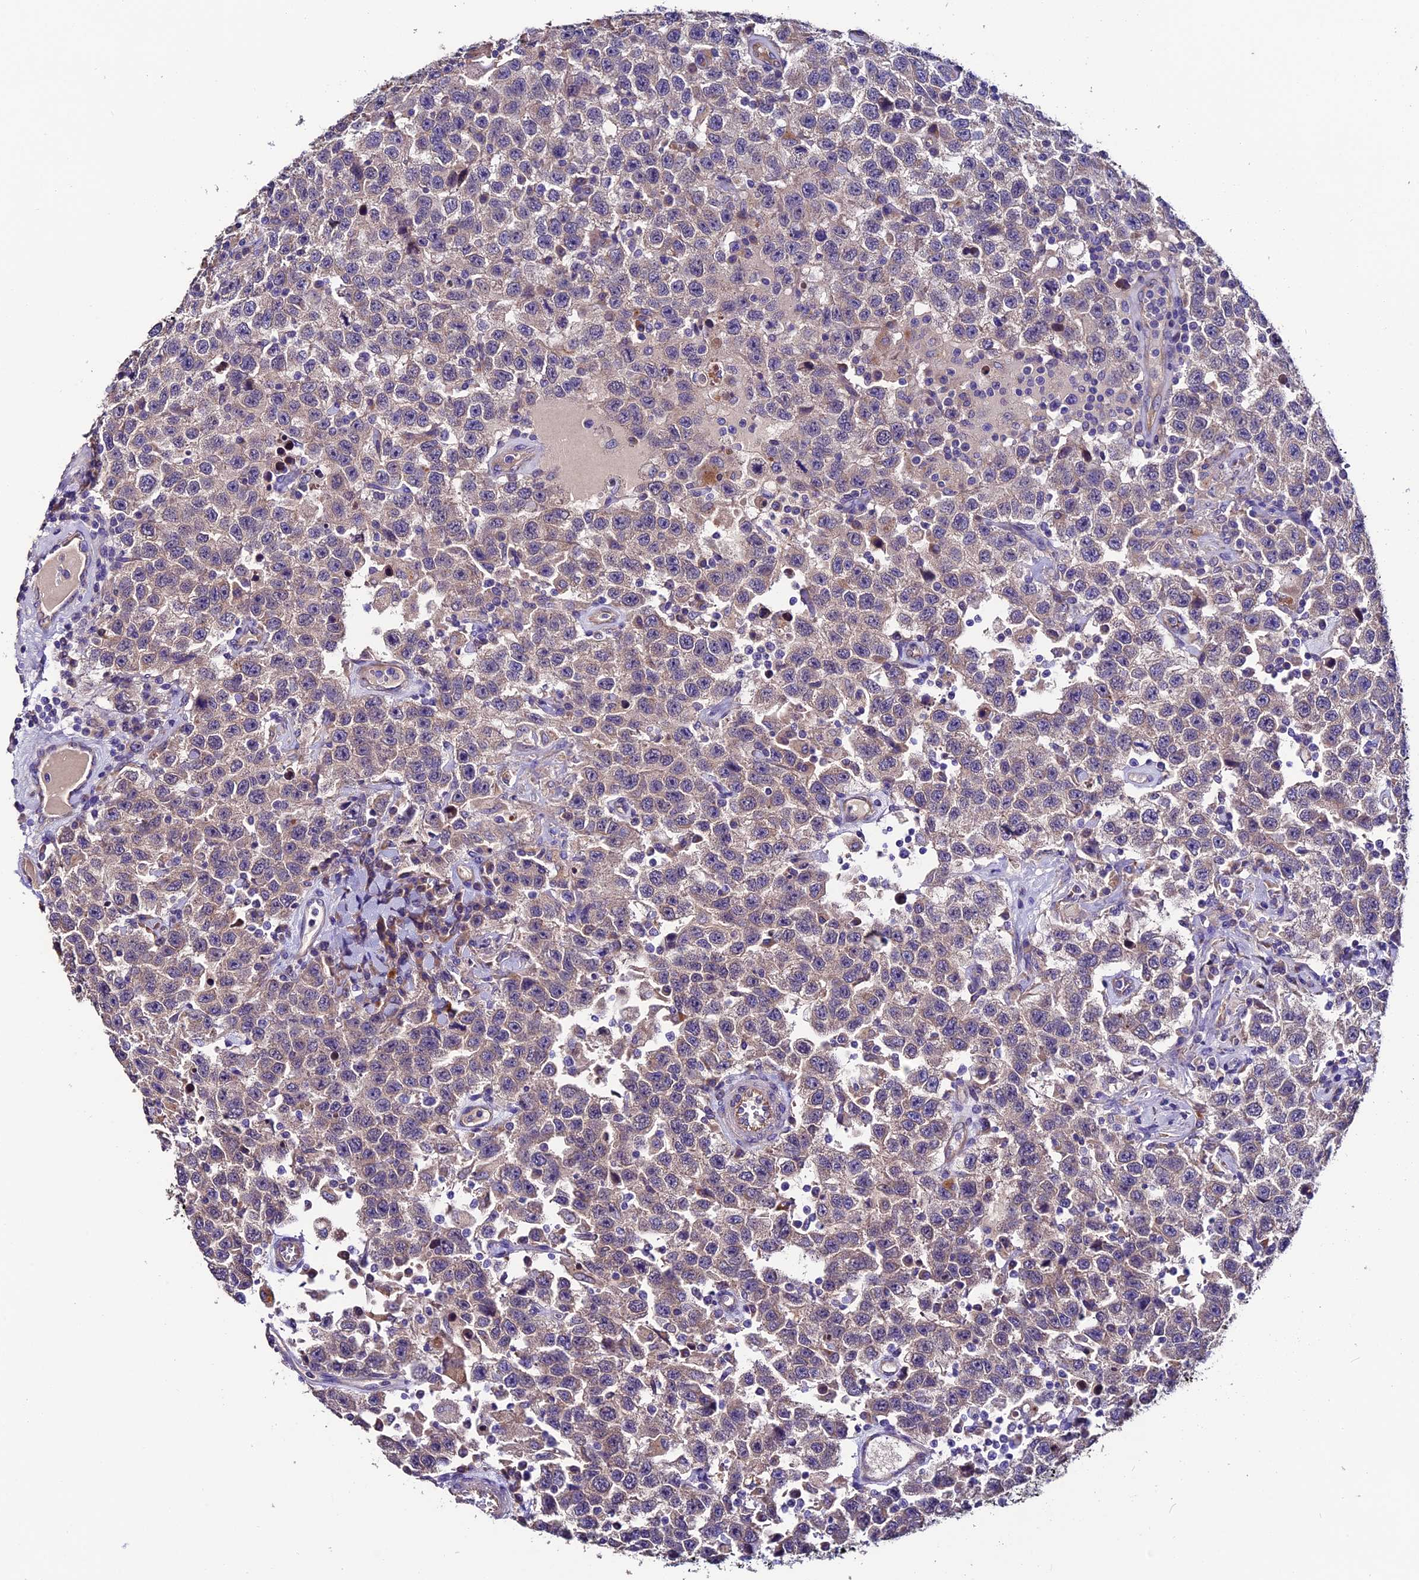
{"staining": {"intensity": "weak", "quantity": "<25%", "location": "cytoplasmic/membranous"}, "tissue": "testis cancer", "cell_type": "Tumor cells", "image_type": "cancer", "snomed": [{"axis": "morphology", "description": "Seminoma, NOS"}, {"axis": "topography", "description": "Testis"}], "caption": "IHC of testis cancer (seminoma) displays no expression in tumor cells. Brightfield microscopy of IHC stained with DAB (3,3'-diaminobenzidine) (brown) and hematoxylin (blue), captured at high magnification.", "gene": "CLN5", "patient": {"sex": "male", "age": 41}}